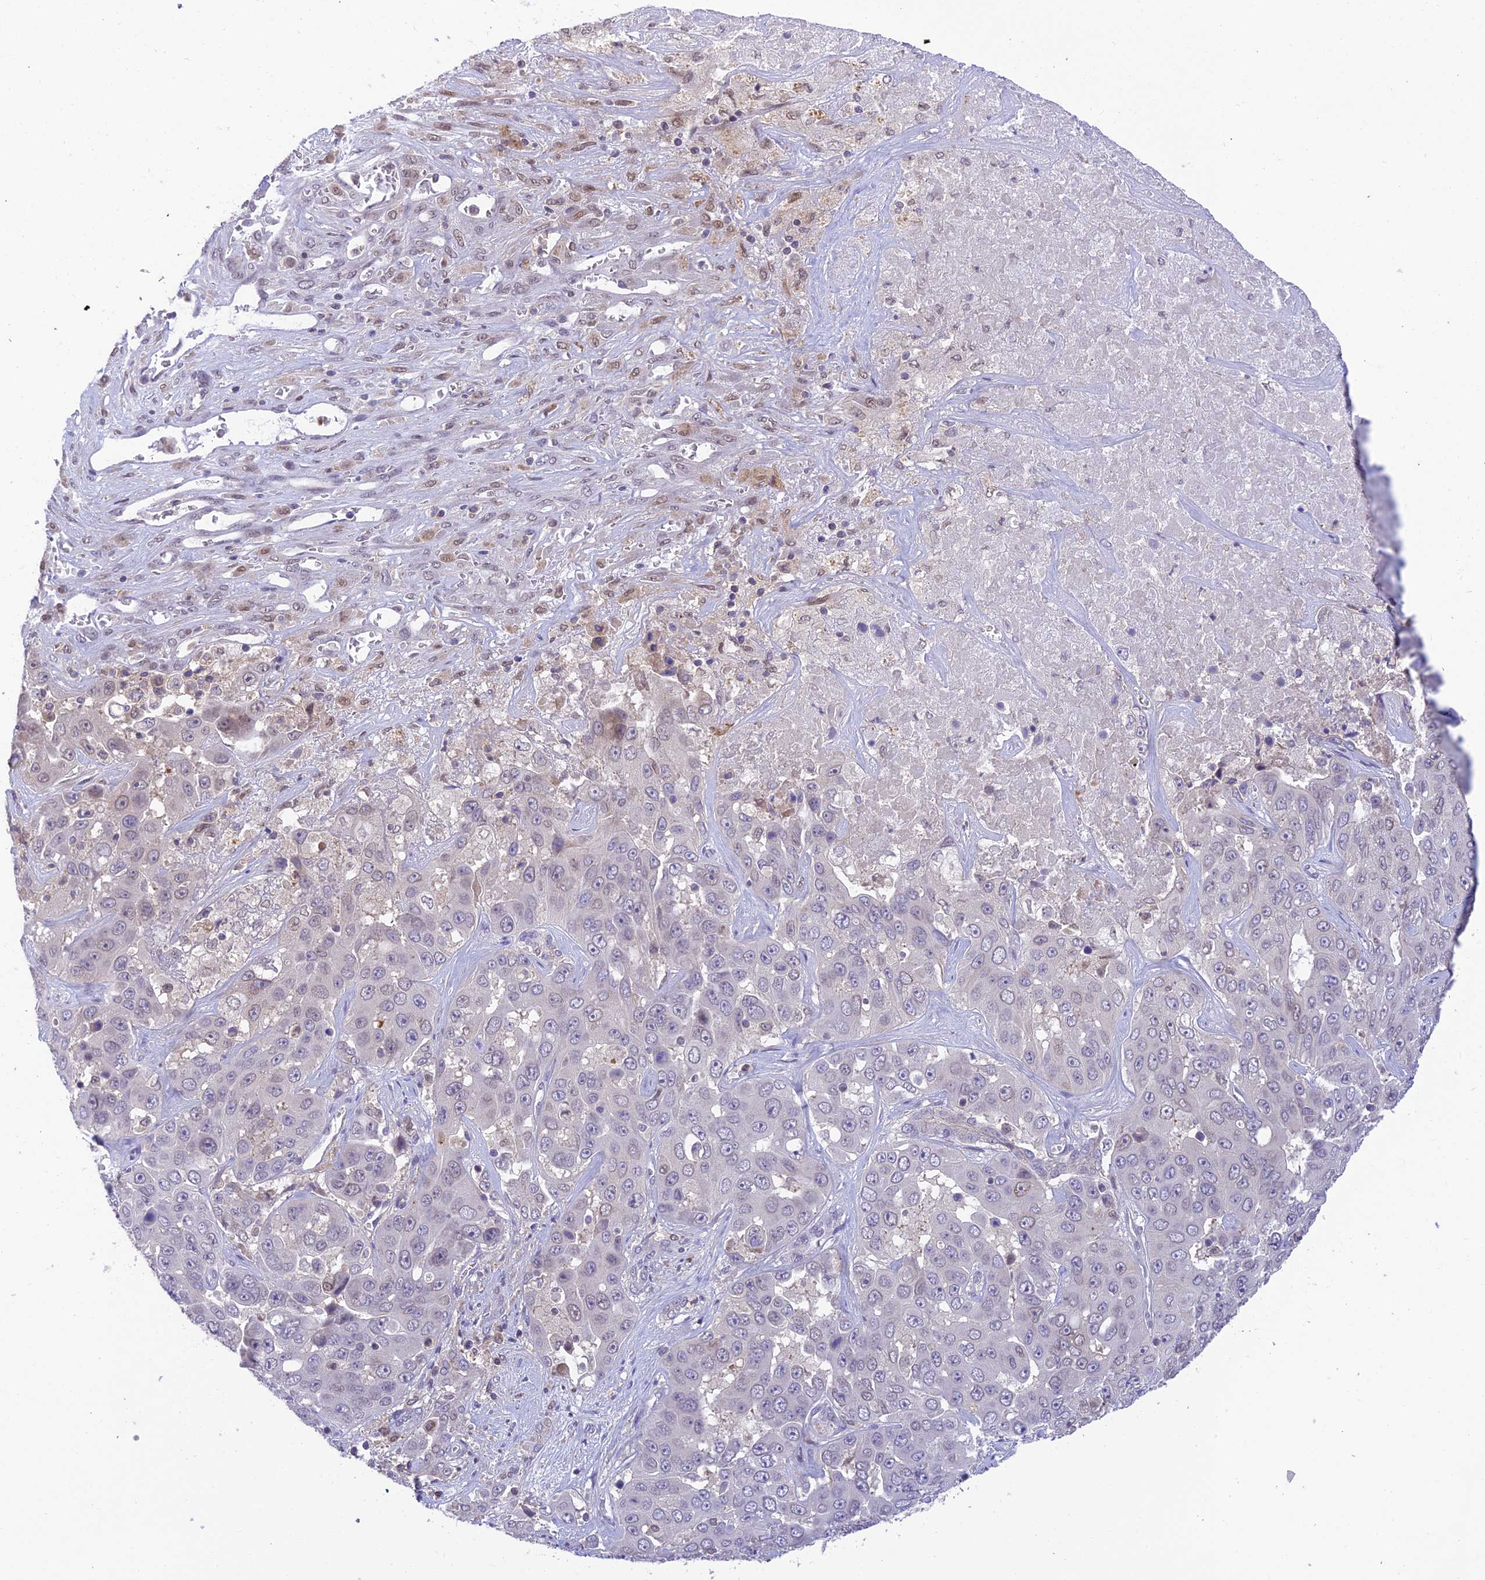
{"staining": {"intensity": "negative", "quantity": "none", "location": "none"}, "tissue": "liver cancer", "cell_type": "Tumor cells", "image_type": "cancer", "snomed": [{"axis": "morphology", "description": "Cholangiocarcinoma"}, {"axis": "topography", "description": "Liver"}], "caption": "Tumor cells show no significant protein expression in cholangiocarcinoma (liver). (Brightfield microscopy of DAB immunohistochemistry at high magnification).", "gene": "BMT2", "patient": {"sex": "female", "age": 52}}